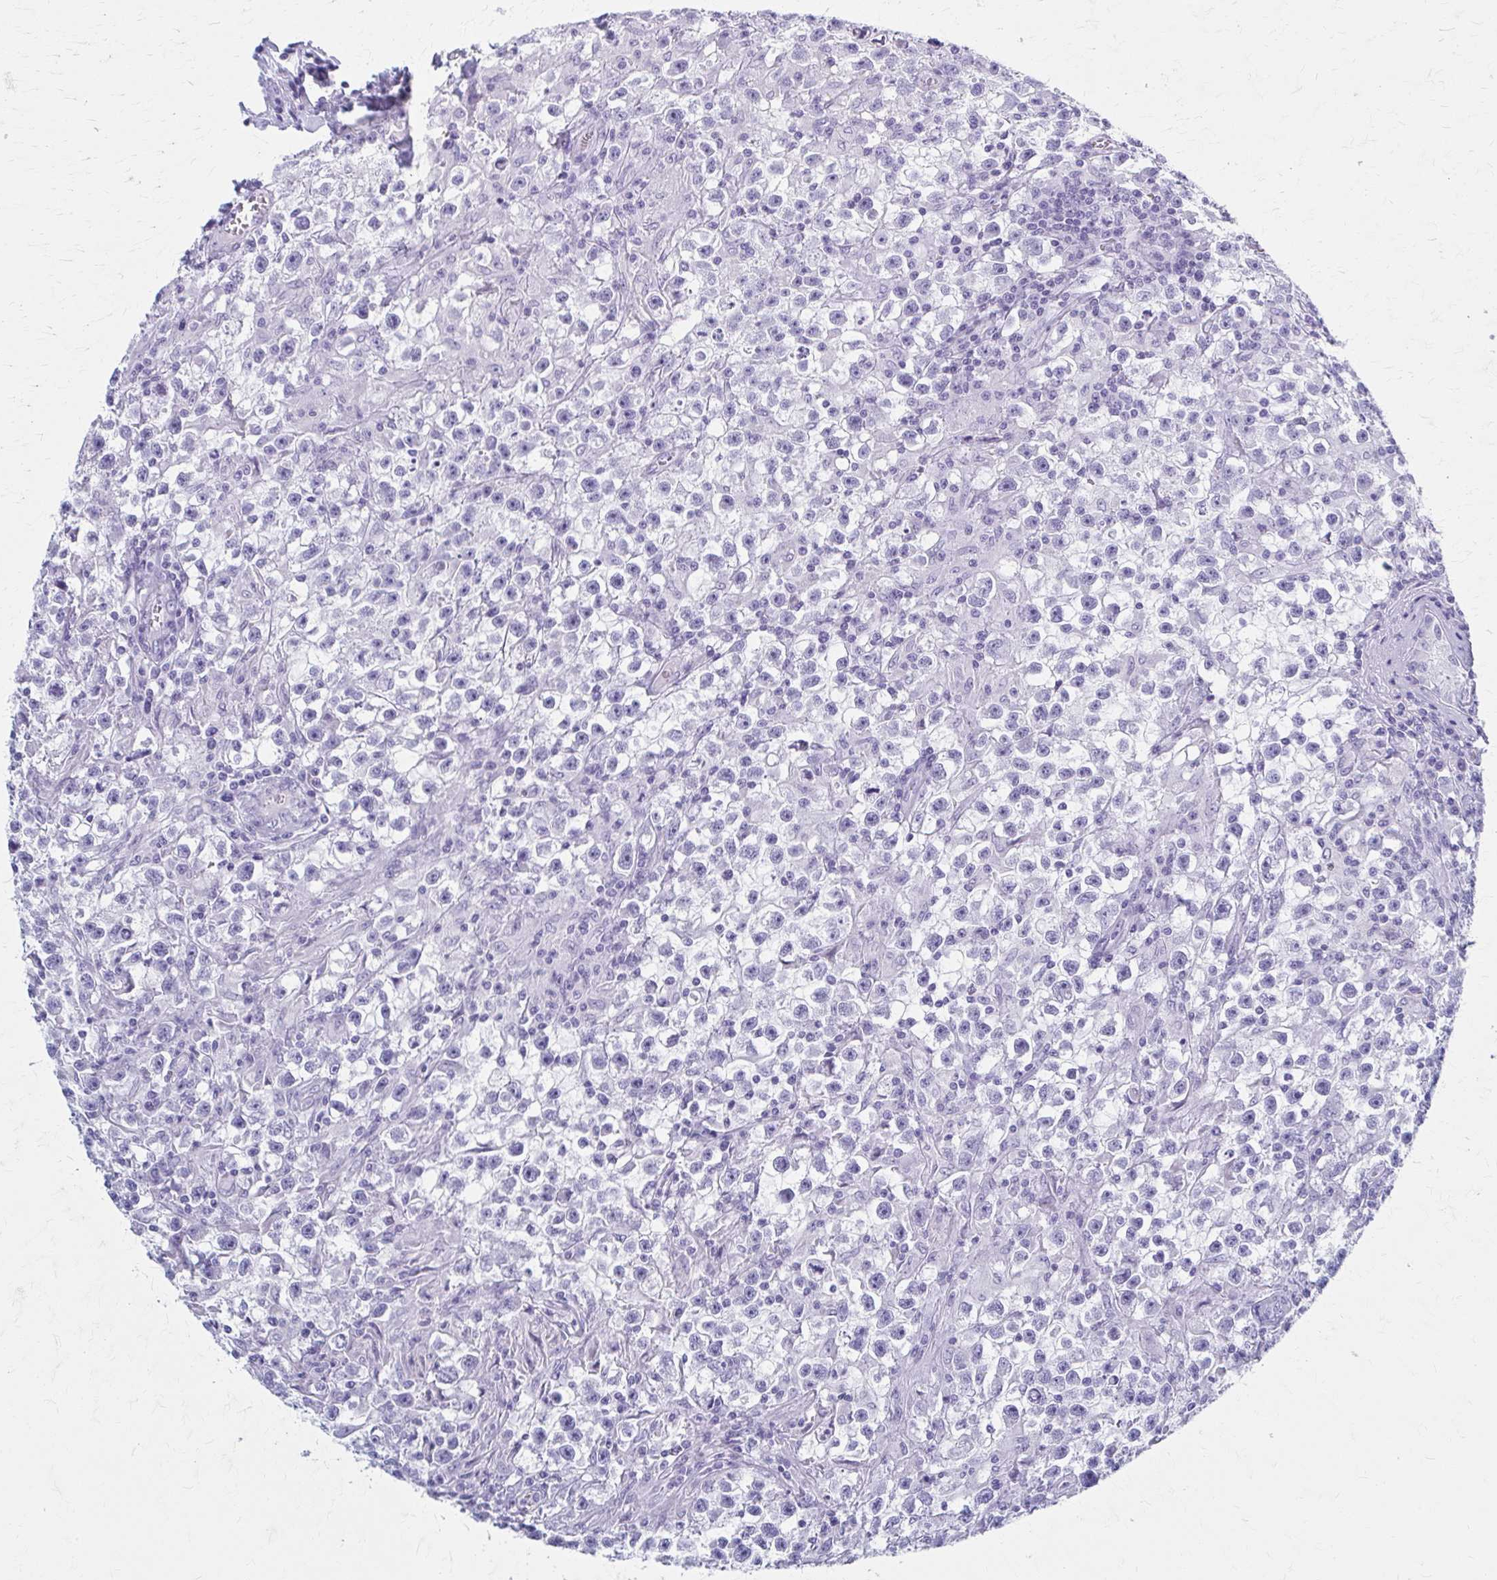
{"staining": {"intensity": "negative", "quantity": "none", "location": "none"}, "tissue": "testis cancer", "cell_type": "Tumor cells", "image_type": "cancer", "snomed": [{"axis": "morphology", "description": "Seminoma, NOS"}, {"axis": "topography", "description": "Testis"}], "caption": "An immunohistochemistry histopathology image of seminoma (testis) is shown. There is no staining in tumor cells of seminoma (testis).", "gene": "CELF5", "patient": {"sex": "male", "age": 31}}